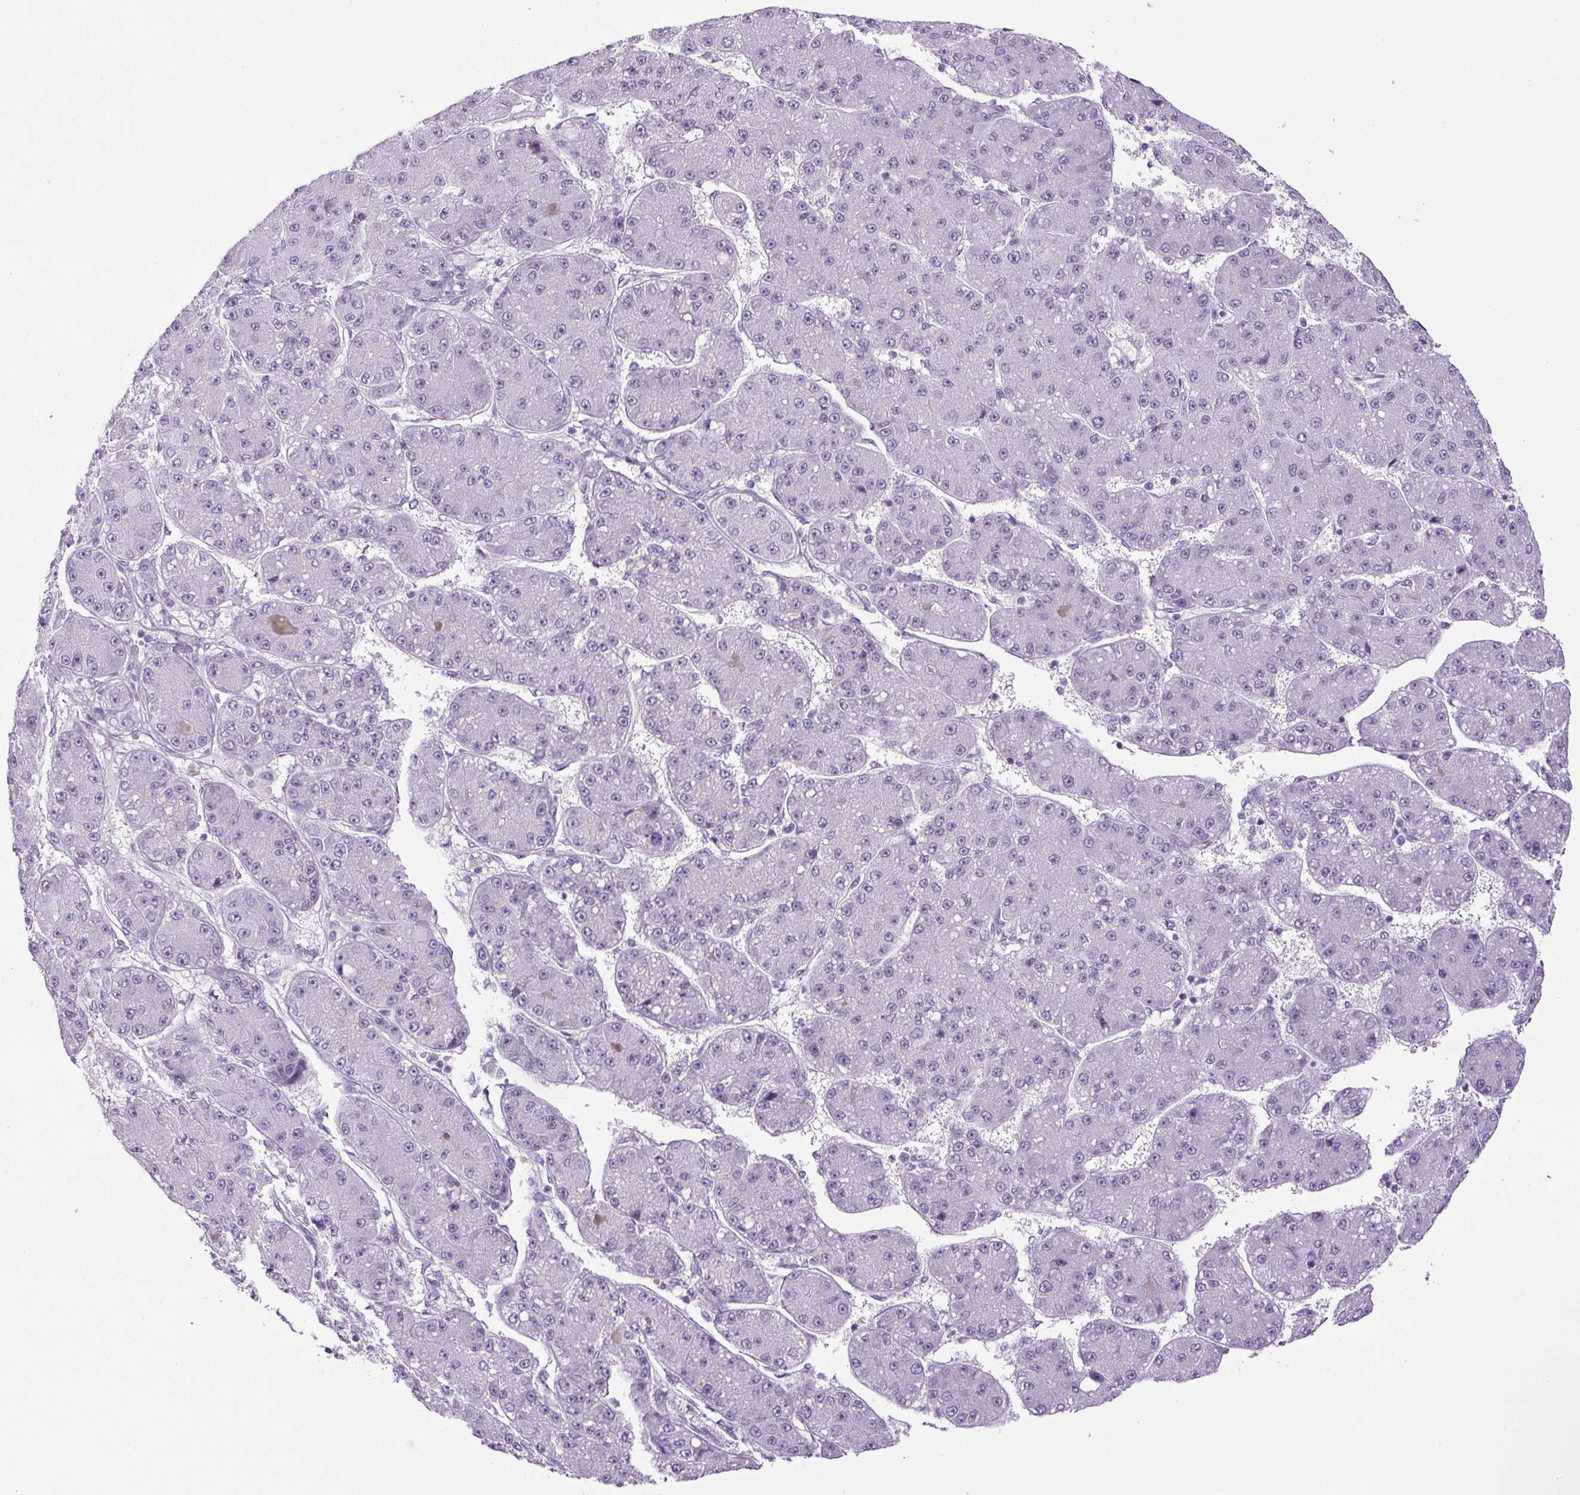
{"staining": {"intensity": "negative", "quantity": "none", "location": "none"}, "tissue": "liver cancer", "cell_type": "Tumor cells", "image_type": "cancer", "snomed": [{"axis": "morphology", "description": "Carcinoma, Hepatocellular, NOS"}, {"axis": "topography", "description": "Liver"}], "caption": "IHC photomicrograph of human liver cancer (hepatocellular carcinoma) stained for a protein (brown), which demonstrates no positivity in tumor cells.", "gene": "RHBDD2", "patient": {"sex": "male", "age": 67}}